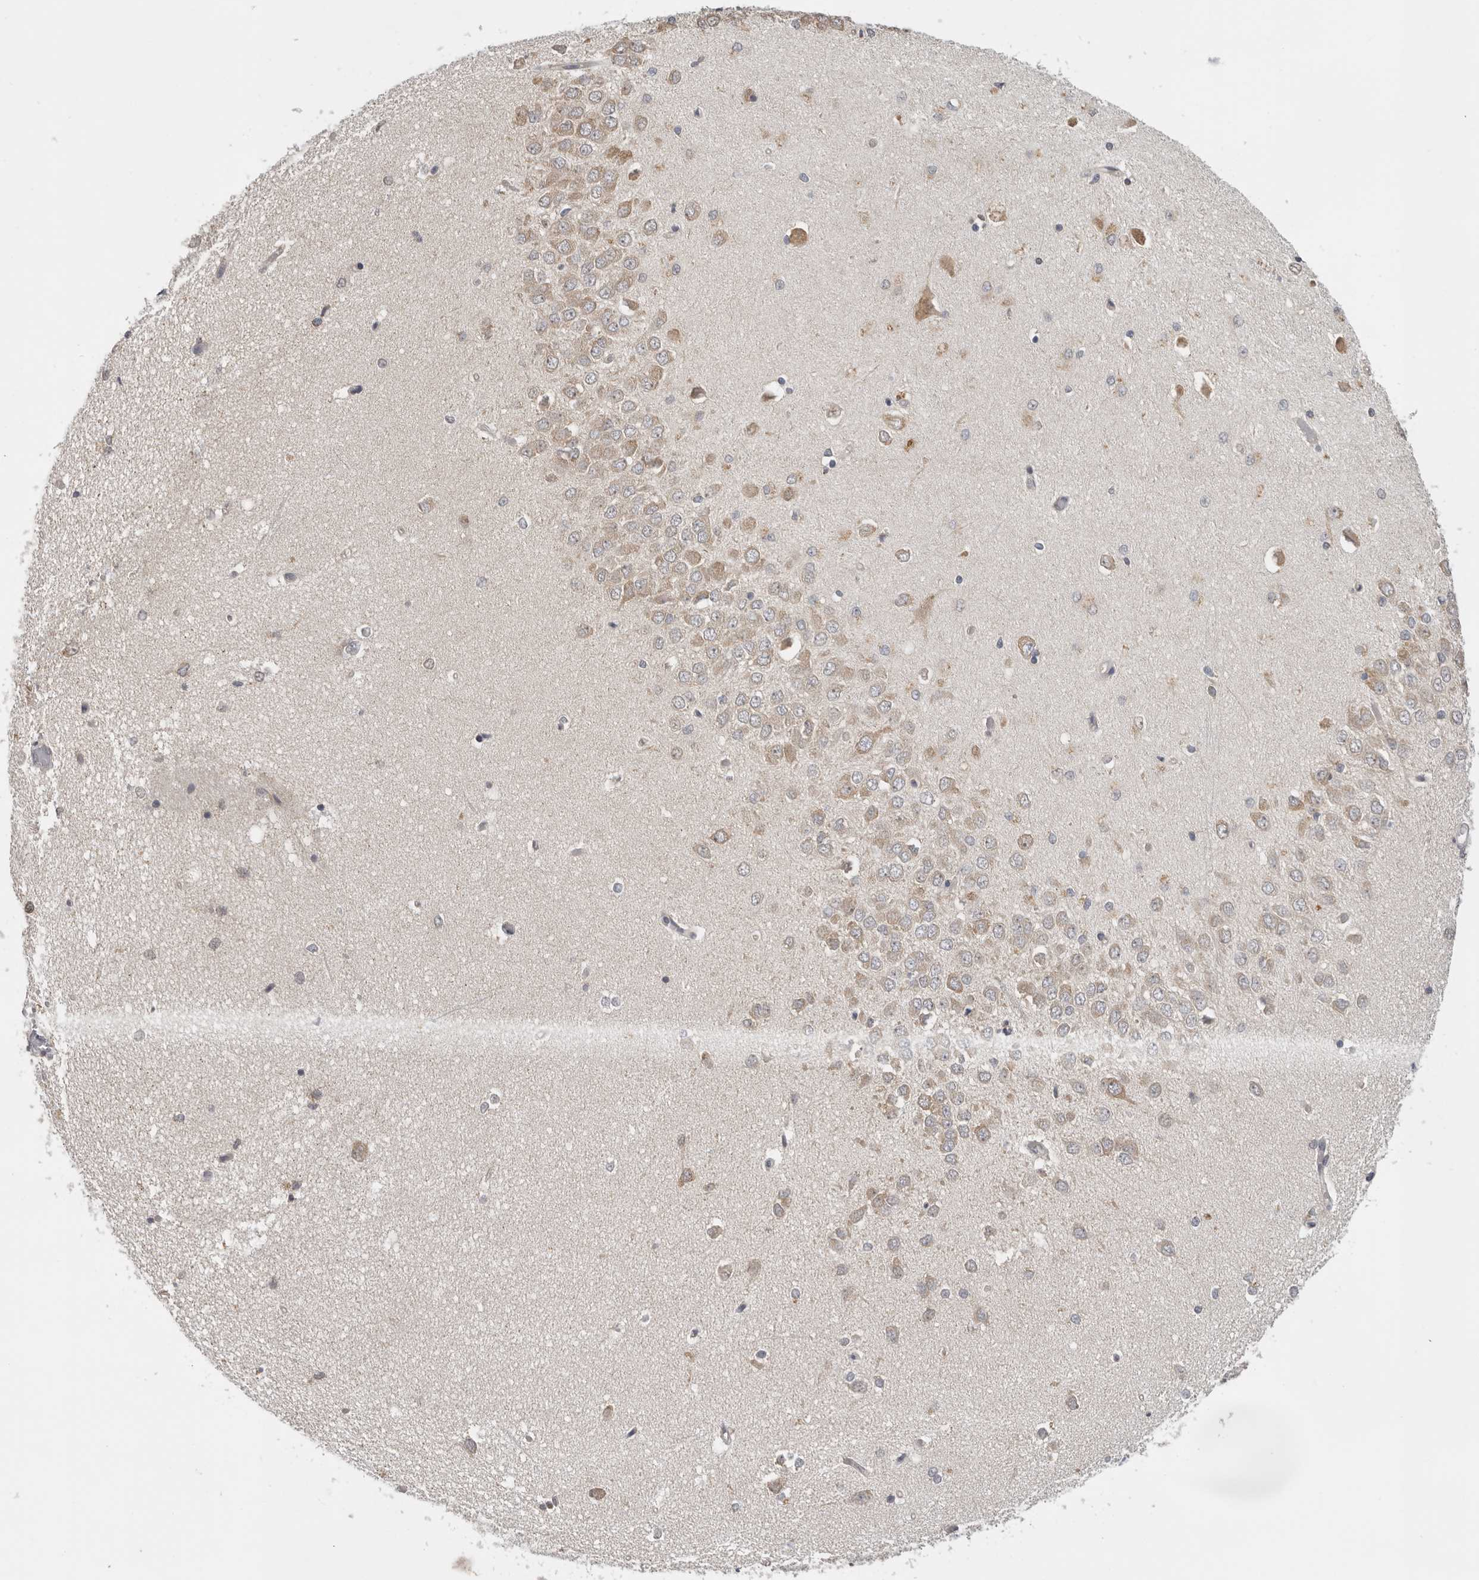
{"staining": {"intensity": "moderate", "quantity": "<25%", "location": "cytoplasmic/membranous"}, "tissue": "hippocampus", "cell_type": "Glial cells", "image_type": "normal", "snomed": [{"axis": "morphology", "description": "Normal tissue, NOS"}, {"axis": "topography", "description": "Hippocampus"}], "caption": "Immunohistochemical staining of unremarkable human hippocampus displays low levels of moderate cytoplasmic/membranous expression in approximately <25% of glial cells. (Stains: DAB (3,3'-diaminobenzidine) in brown, nuclei in blue, Microscopy: brightfield microscopy at high magnification).", "gene": "PPP1R42", "patient": {"sex": "male", "age": 45}}